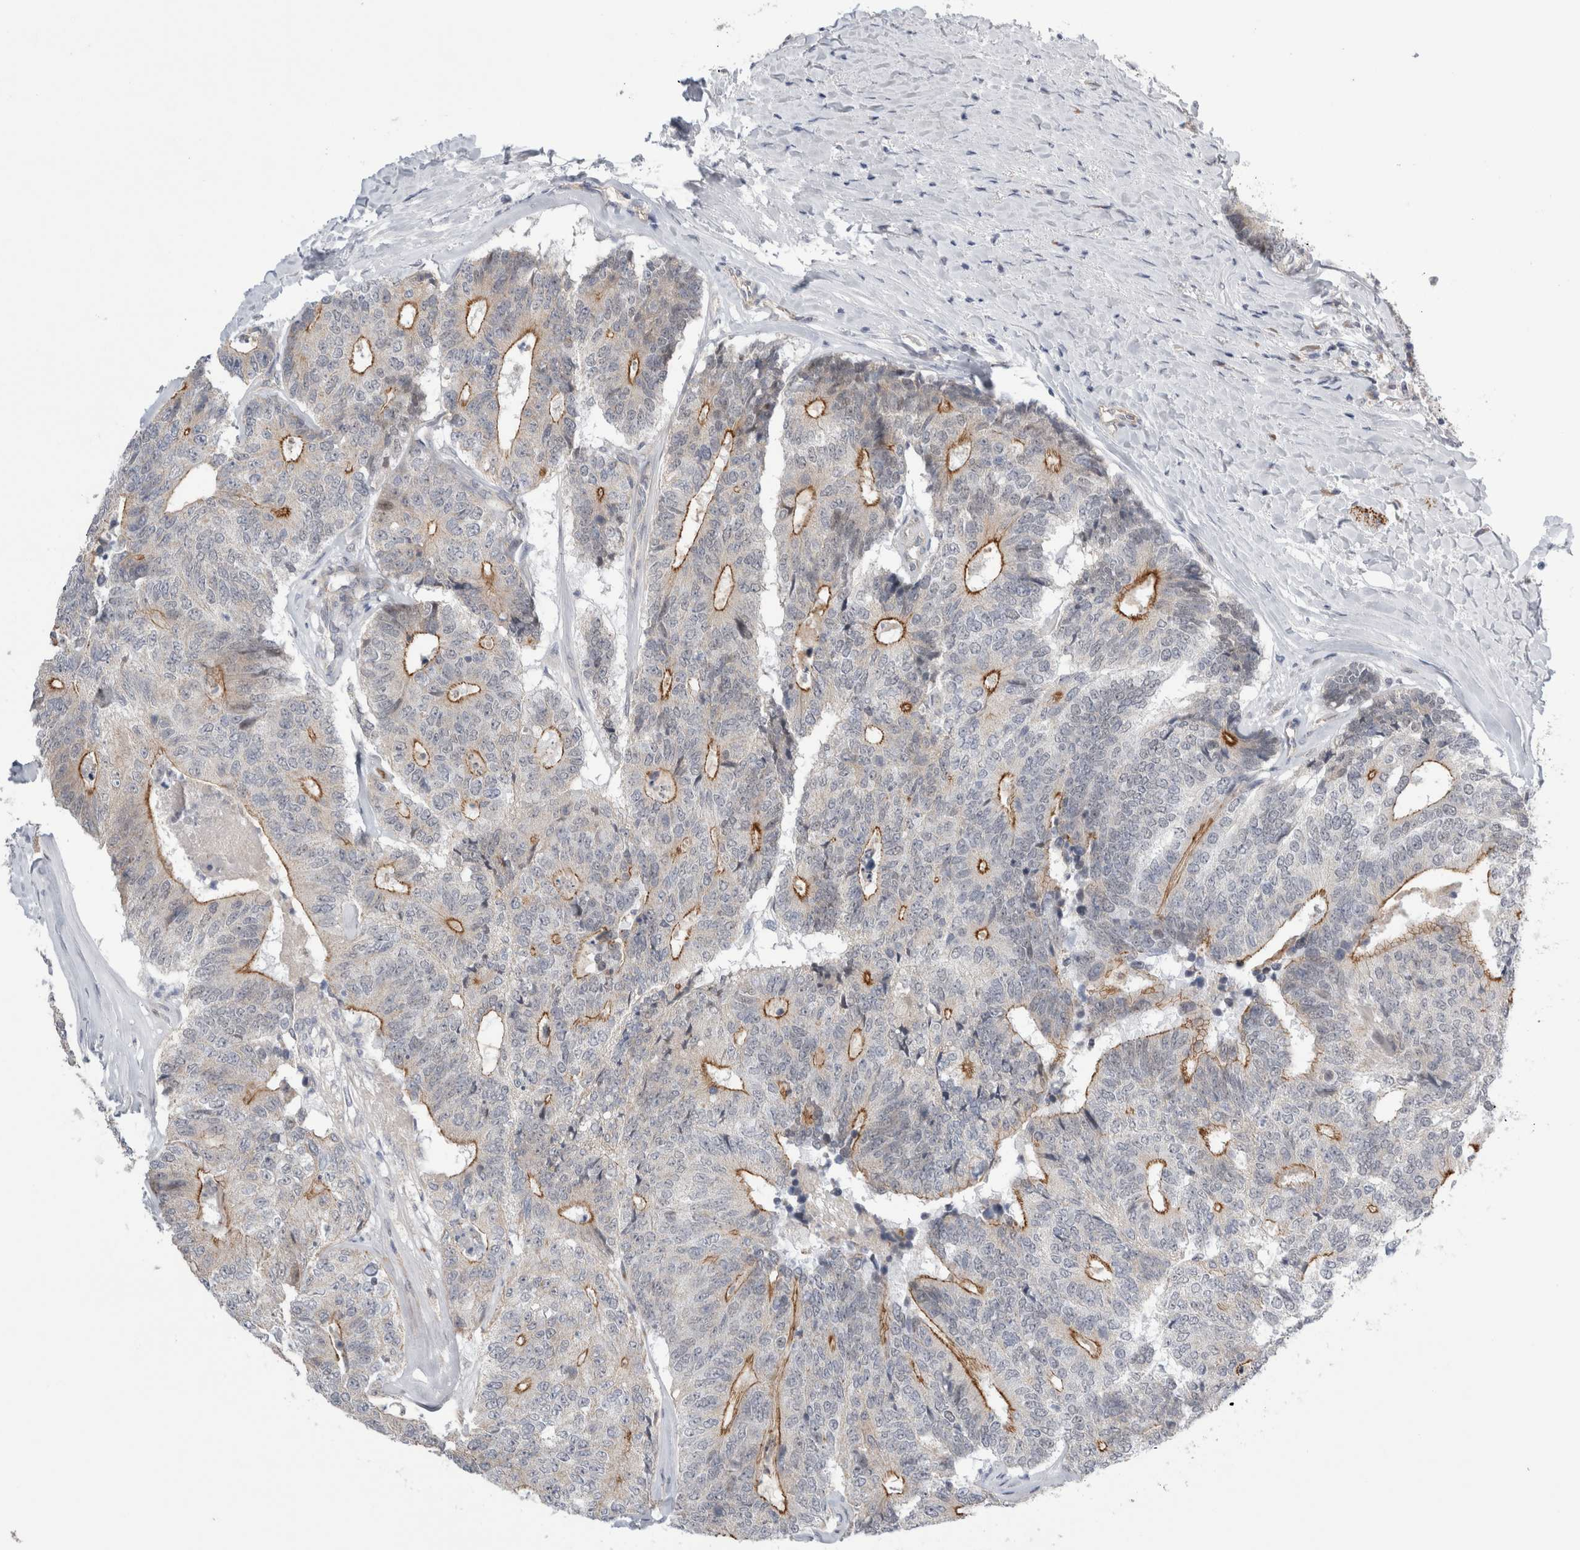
{"staining": {"intensity": "moderate", "quantity": "25%-75%", "location": "cytoplasmic/membranous"}, "tissue": "colorectal cancer", "cell_type": "Tumor cells", "image_type": "cancer", "snomed": [{"axis": "morphology", "description": "Adenocarcinoma, NOS"}, {"axis": "topography", "description": "Colon"}], "caption": "This image exhibits colorectal cancer (adenocarcinoma) stained with IHC to label a protein in brown. The cytoplasmic/membranous of tumor cells show moderate positivity for the protein. Nuclei are counter-stained blue.", "gene": "TAFA5", "patient": {"sex": "female", "age": 67}}